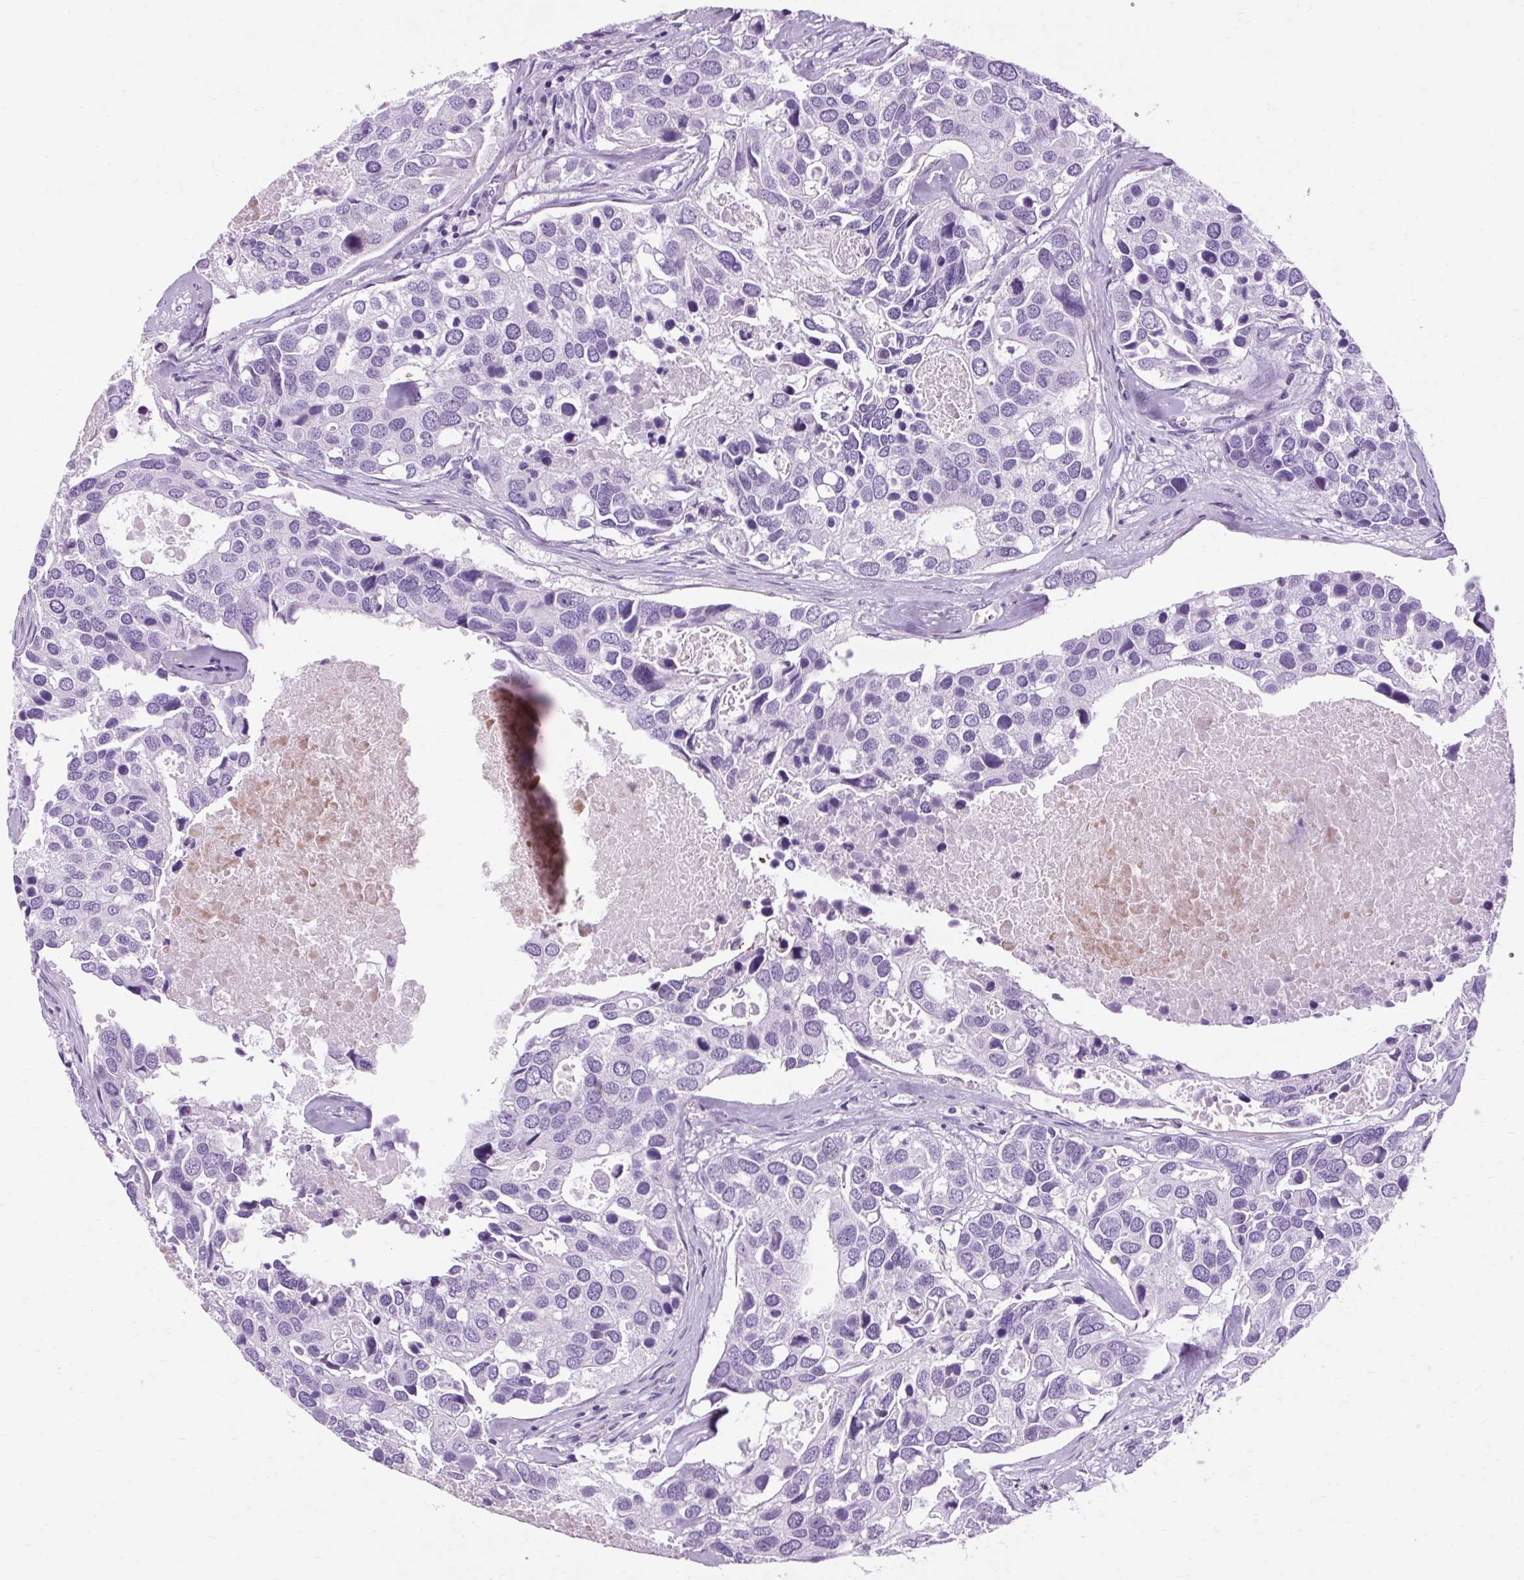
{"staining": {"intensity": "negative", "quantity": "none", "location": "none"}, "tissue": "breast cancer", "cell_type": "Tumor cells", "image_type": "cancer", "snomed": [{"axis": "morphology", "description": "Duct carcinoma"}, {"axis": "topography", "description": "Breast"}], "caption": "Tumor cells are negative for protein expression in human breast cancer.", "gene": "OOEP", "patient": {"sex": "female", "age": 83}}